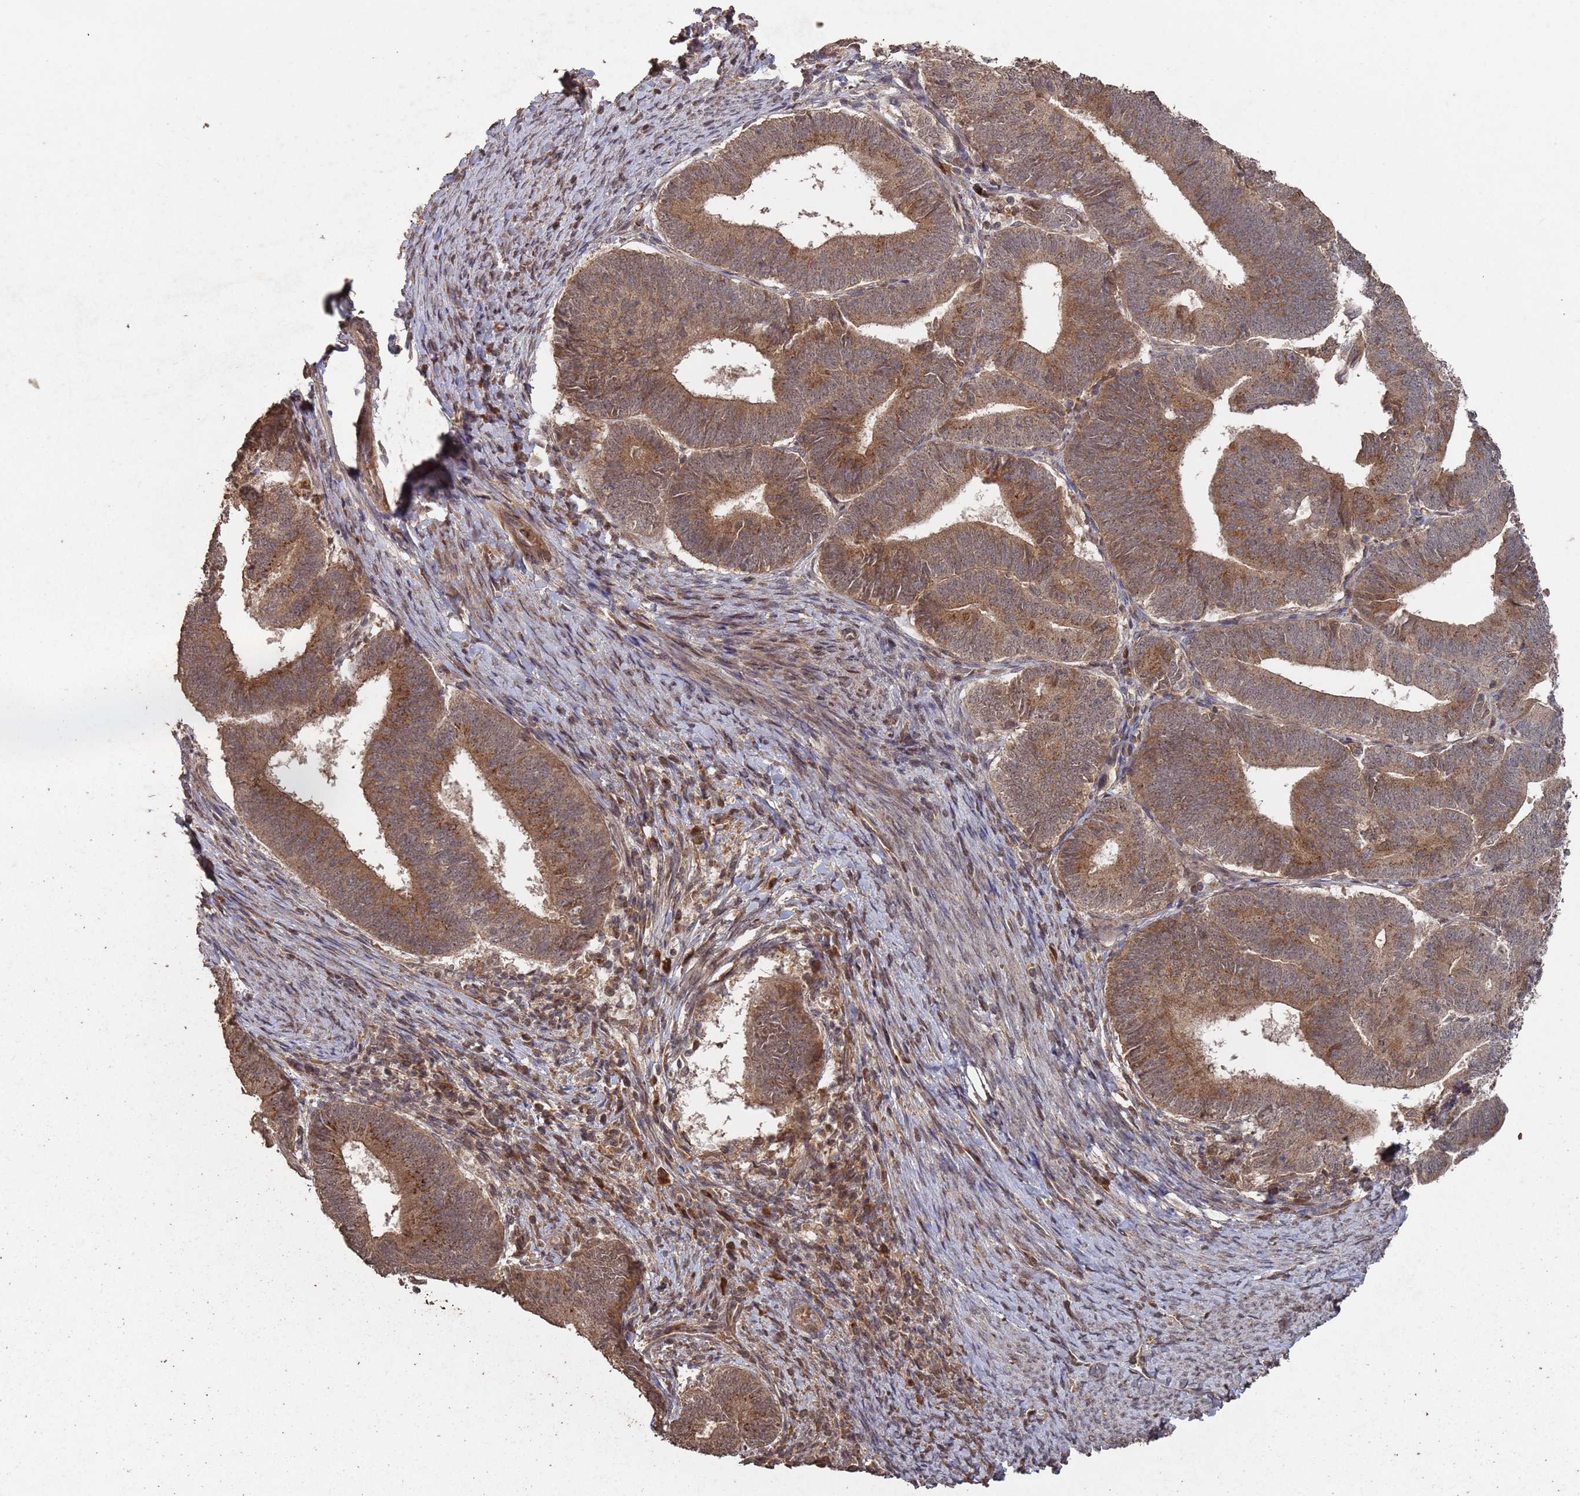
{"staining": {"intensity": "moderate", "quantity": ">75%", "location": "cytoplasmic/membranous"}, "tissue": "endometrial cancer", "cell_type": "Tumor cells", "image_type": "cancer", "snomed": [{"axis": "morphology", "description": "Adenocarcinoma, NOS"}, {"axis": "topography", "description": "Endometrium"}], "caption": "Protein expression analysis of endometrial adenocarcinoma demonstrates moderate cytoplasmic/membranous expression in about >75% of tumor cells.", "gene": "FRAT1", "patient": {"sex": "female", "age": 70}}